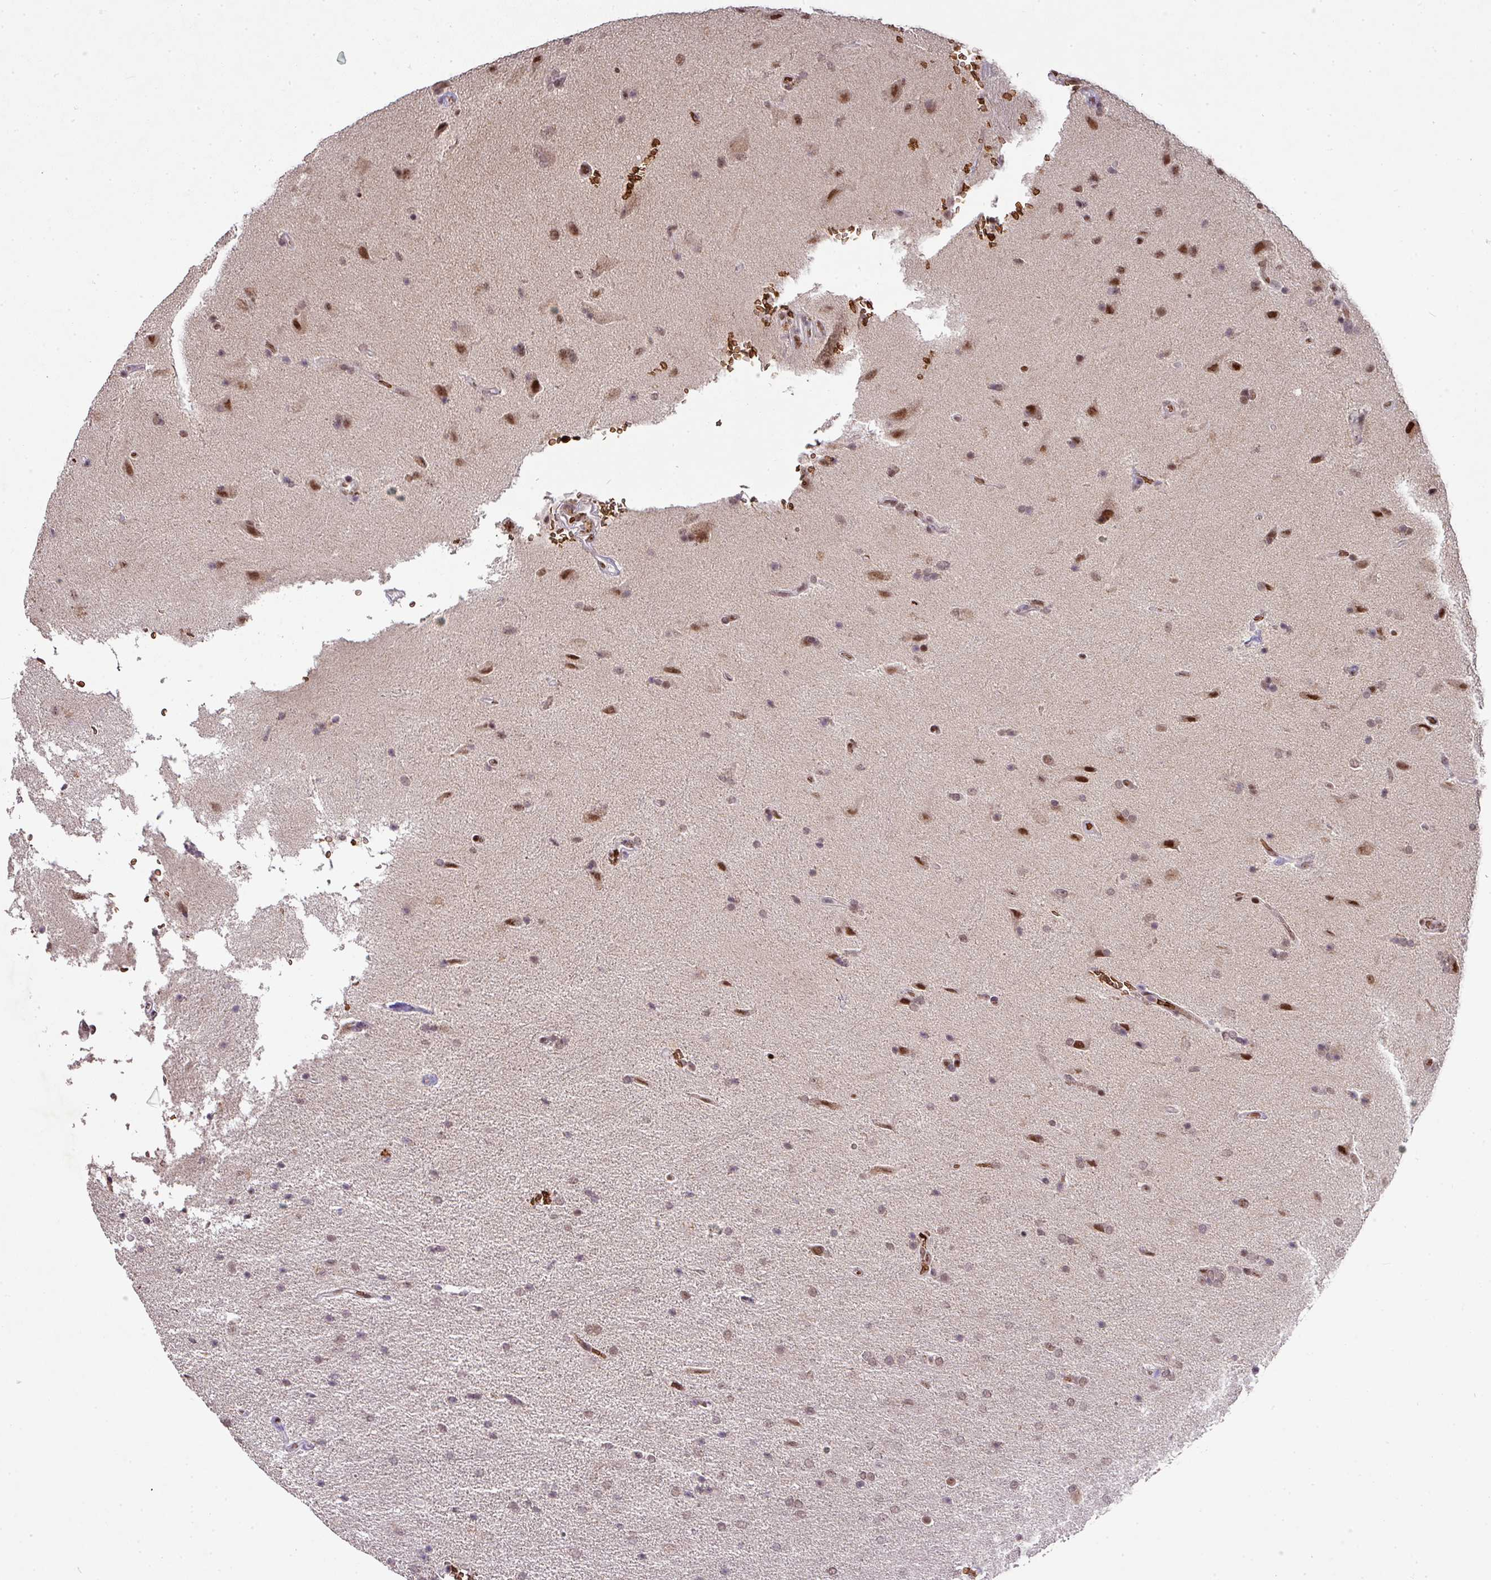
{"staining": {"intensity": "weak", "quantity": ">75%", "location": "nuclear"}, "tissue": "glioma", "cell_type": "Tumor cells", "image_type": "cancer", "snomed": [{"axis": "morphology", "description": "Glioma, malignant, High grade"}, {"axis": "topography", "description": "Brain"}], "caption": "Malignant glioma (high-grade) was stained to show a protein in brown. There is low levels of weak nuclear expression in about >75% of tumor cells. The staining was performed using DAB, with brown indicating positive protein expression. Nuclei are stained blue with hematoxylin.", "gene": "NEIL1", "patient": {"sex": "male", "age": 72}}